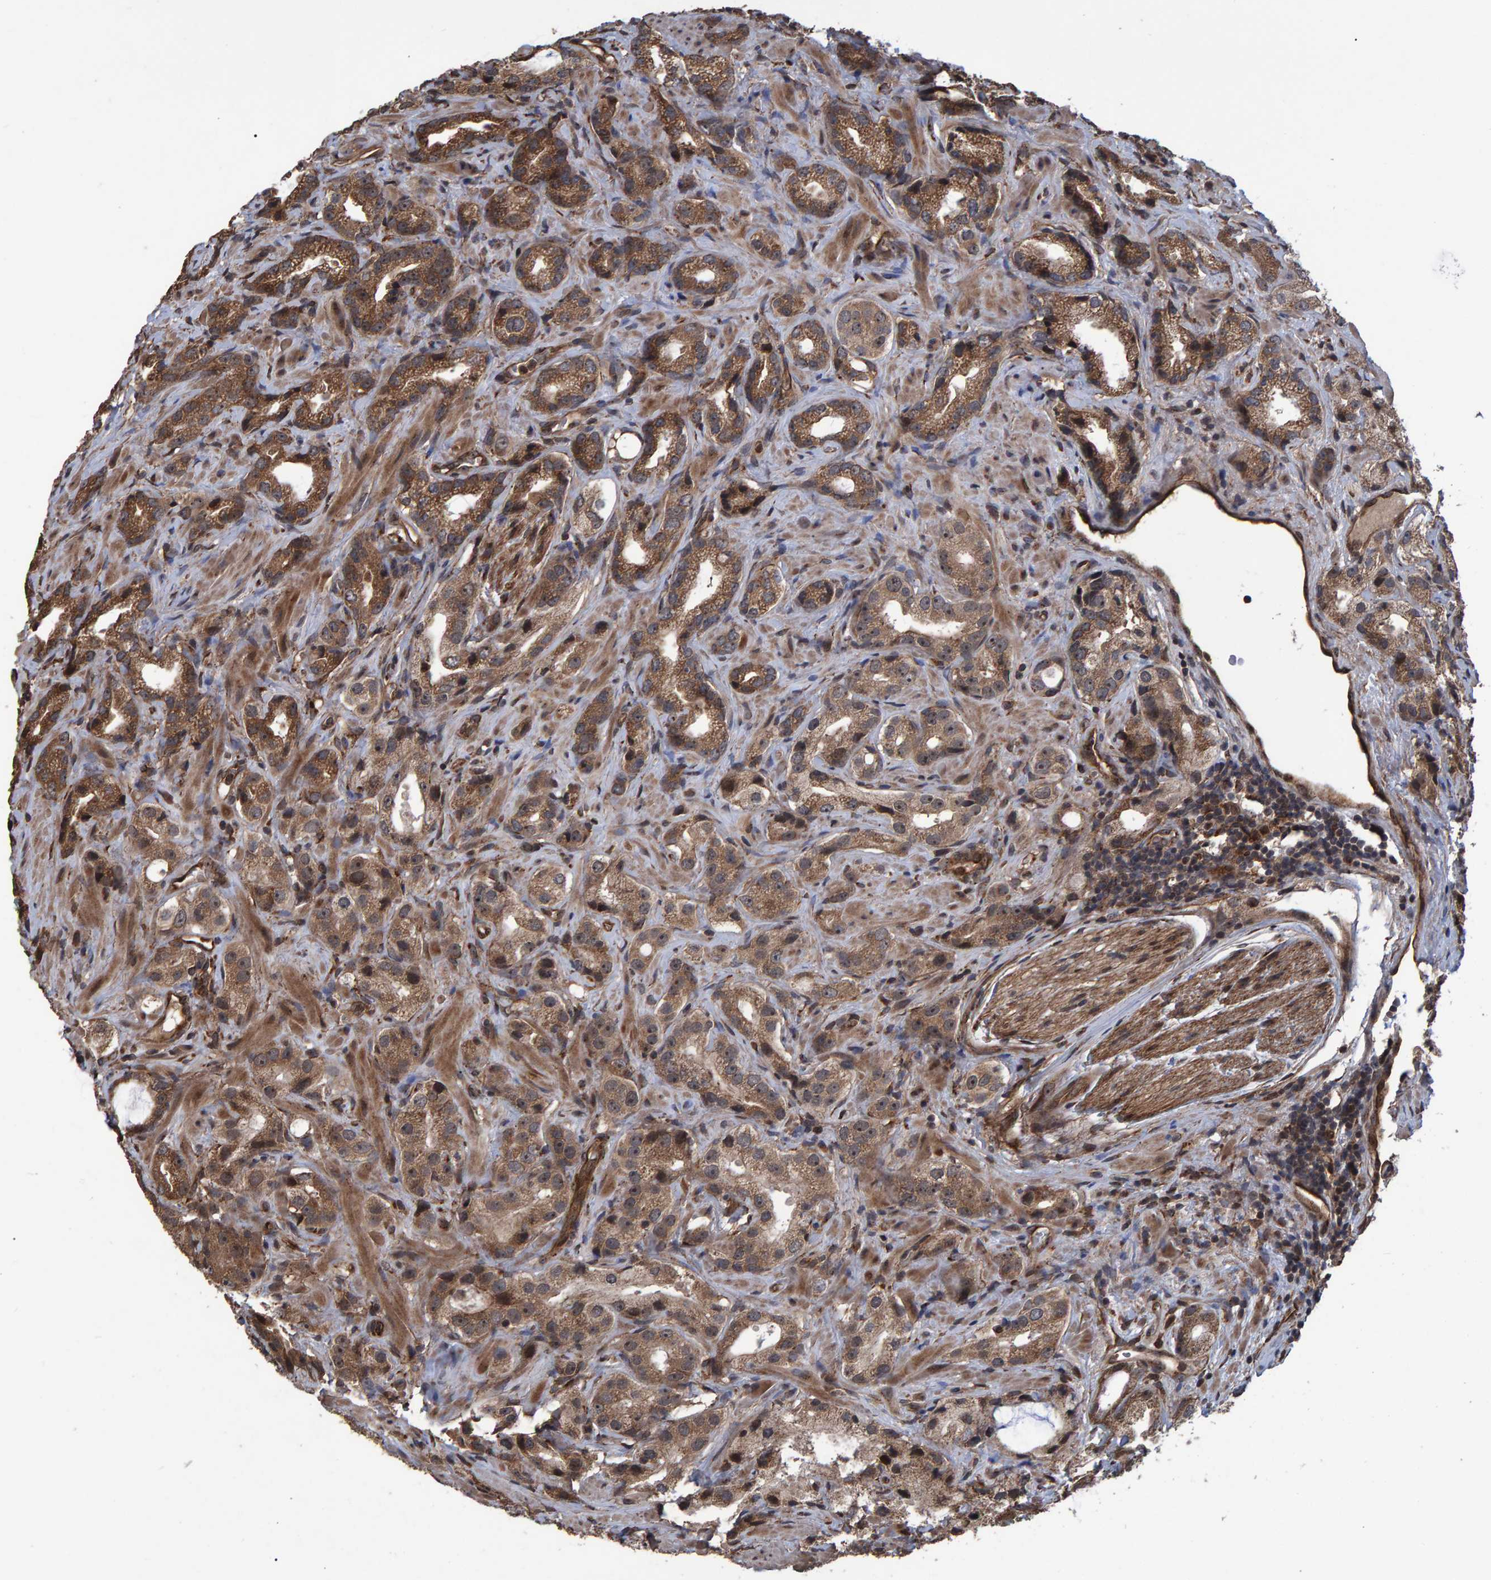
{"staining": {"intensity": "moderate", "quantity": ">75%", "location": "cytoplasmic/membranous,nuclear"}, "tissue": "prostate cancer", "cell_type": "Tumor cells", "image_type": "cancer", "snomed": [{"axis": "morphology", "description": "Adenocarcinoma, High grade"}, {"axis": "topography", "description": "Prostate"}], "caption": "A histopathology image showing moderate cytoplasmic/membranous and nuclear staining in about >75% of tumor cells in prostate cancer, as visualized by brown immunohistochemical staining.", "gene": "TRIM68", "patient": {"sex": "male", "age": 63}}